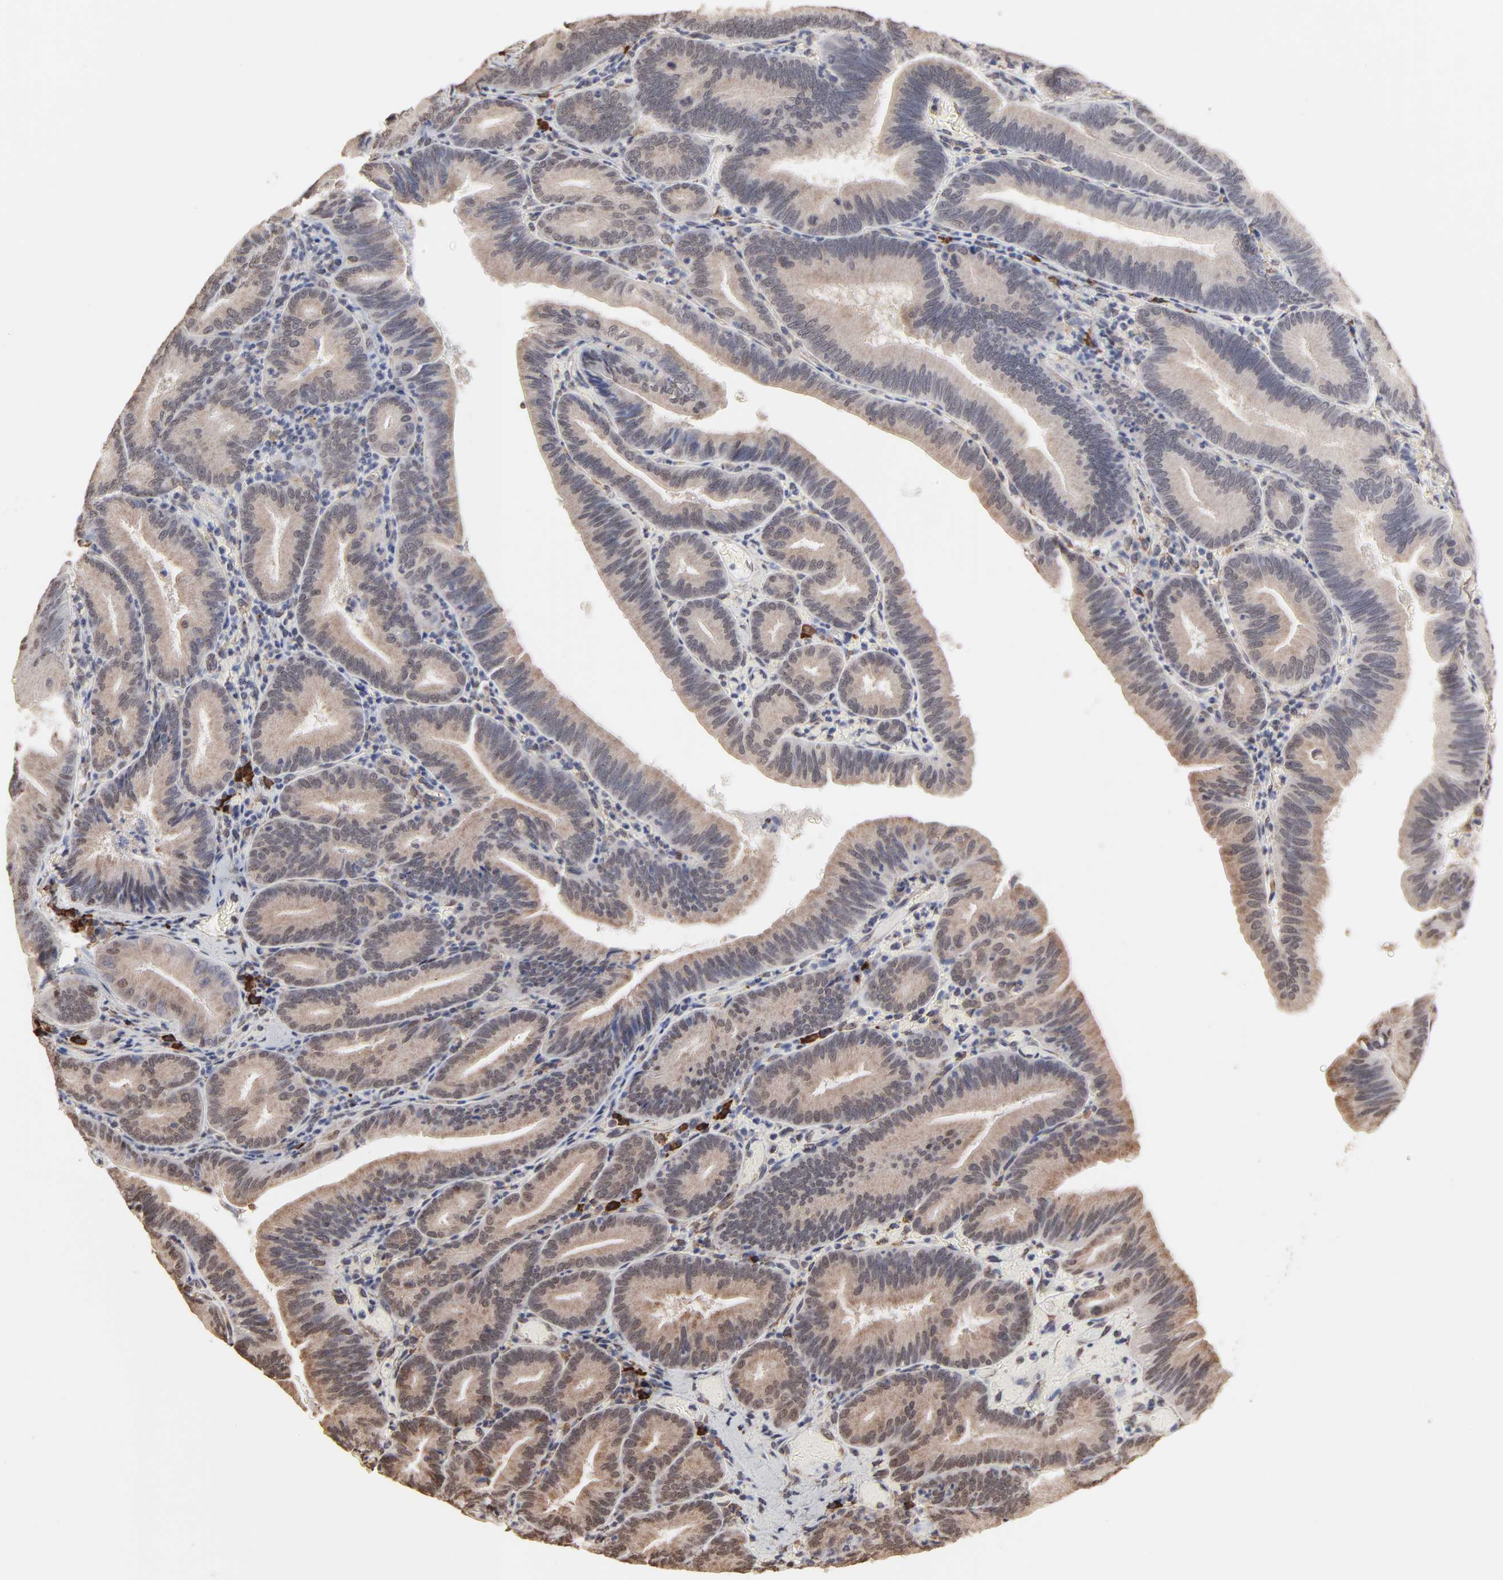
{"staining": {"intensity": "weak", "quantity": ">75%", "location": "cytoplasmic/membranous"}, "tissue": "pancreatic cancer", "cell_type": "Tumor cells", "image_type": "cancer", "snomed": [{"axis": "morphology", "description": "Adenocarcinoma, NOS"}, {"axis": "topography", "description": "Pancreas"}], "caption": "Weak cytoplasmic/membranous staining for a protein is identified in approximately >75% of tumor cells of adenocarcinoma (pancreatic) using immunohistochemistry.", "gene": "CHM", "patient": {"sex": "male", "age": 82}}